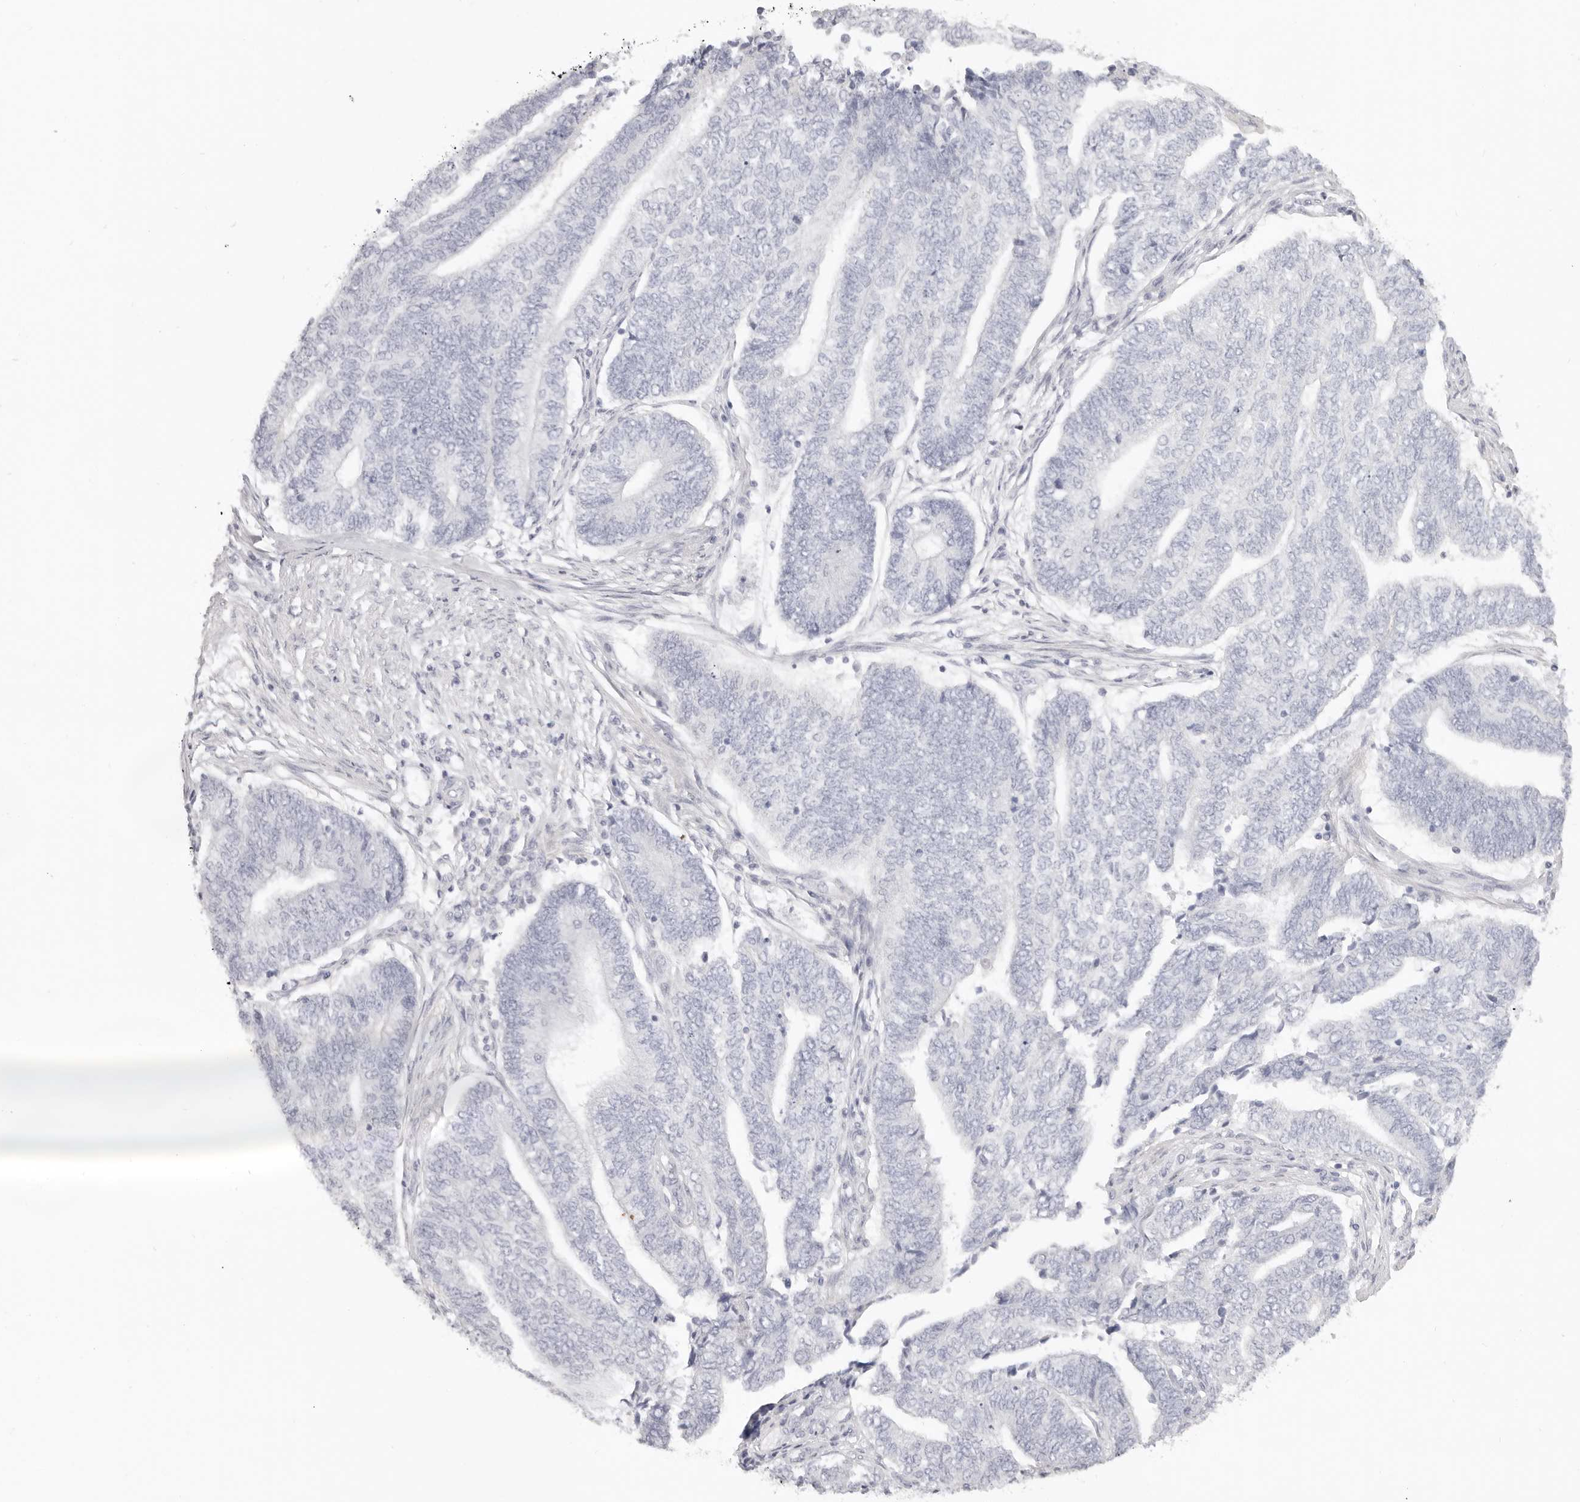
{"staining": {"intensity": "negative", "quantity": "none", "location": "none"}, "tissue": "endometrial cancer", "cell_type": "Tumor cells", "image_type": "cancer", "snomed": [{"axis": "morphology", "description": "Adenocarcinoma, NOS"}, {"axis": "topography", "description": "Uterus"}, {"axis": "topography", "description": "Endometrium"}], "caption": "A photomicrograph of human adenocarcinoma (endometrial) is negative for staining in tumor cells.", "gene": "RXFP1", "patient": {"sex": "female", "age": 70}}